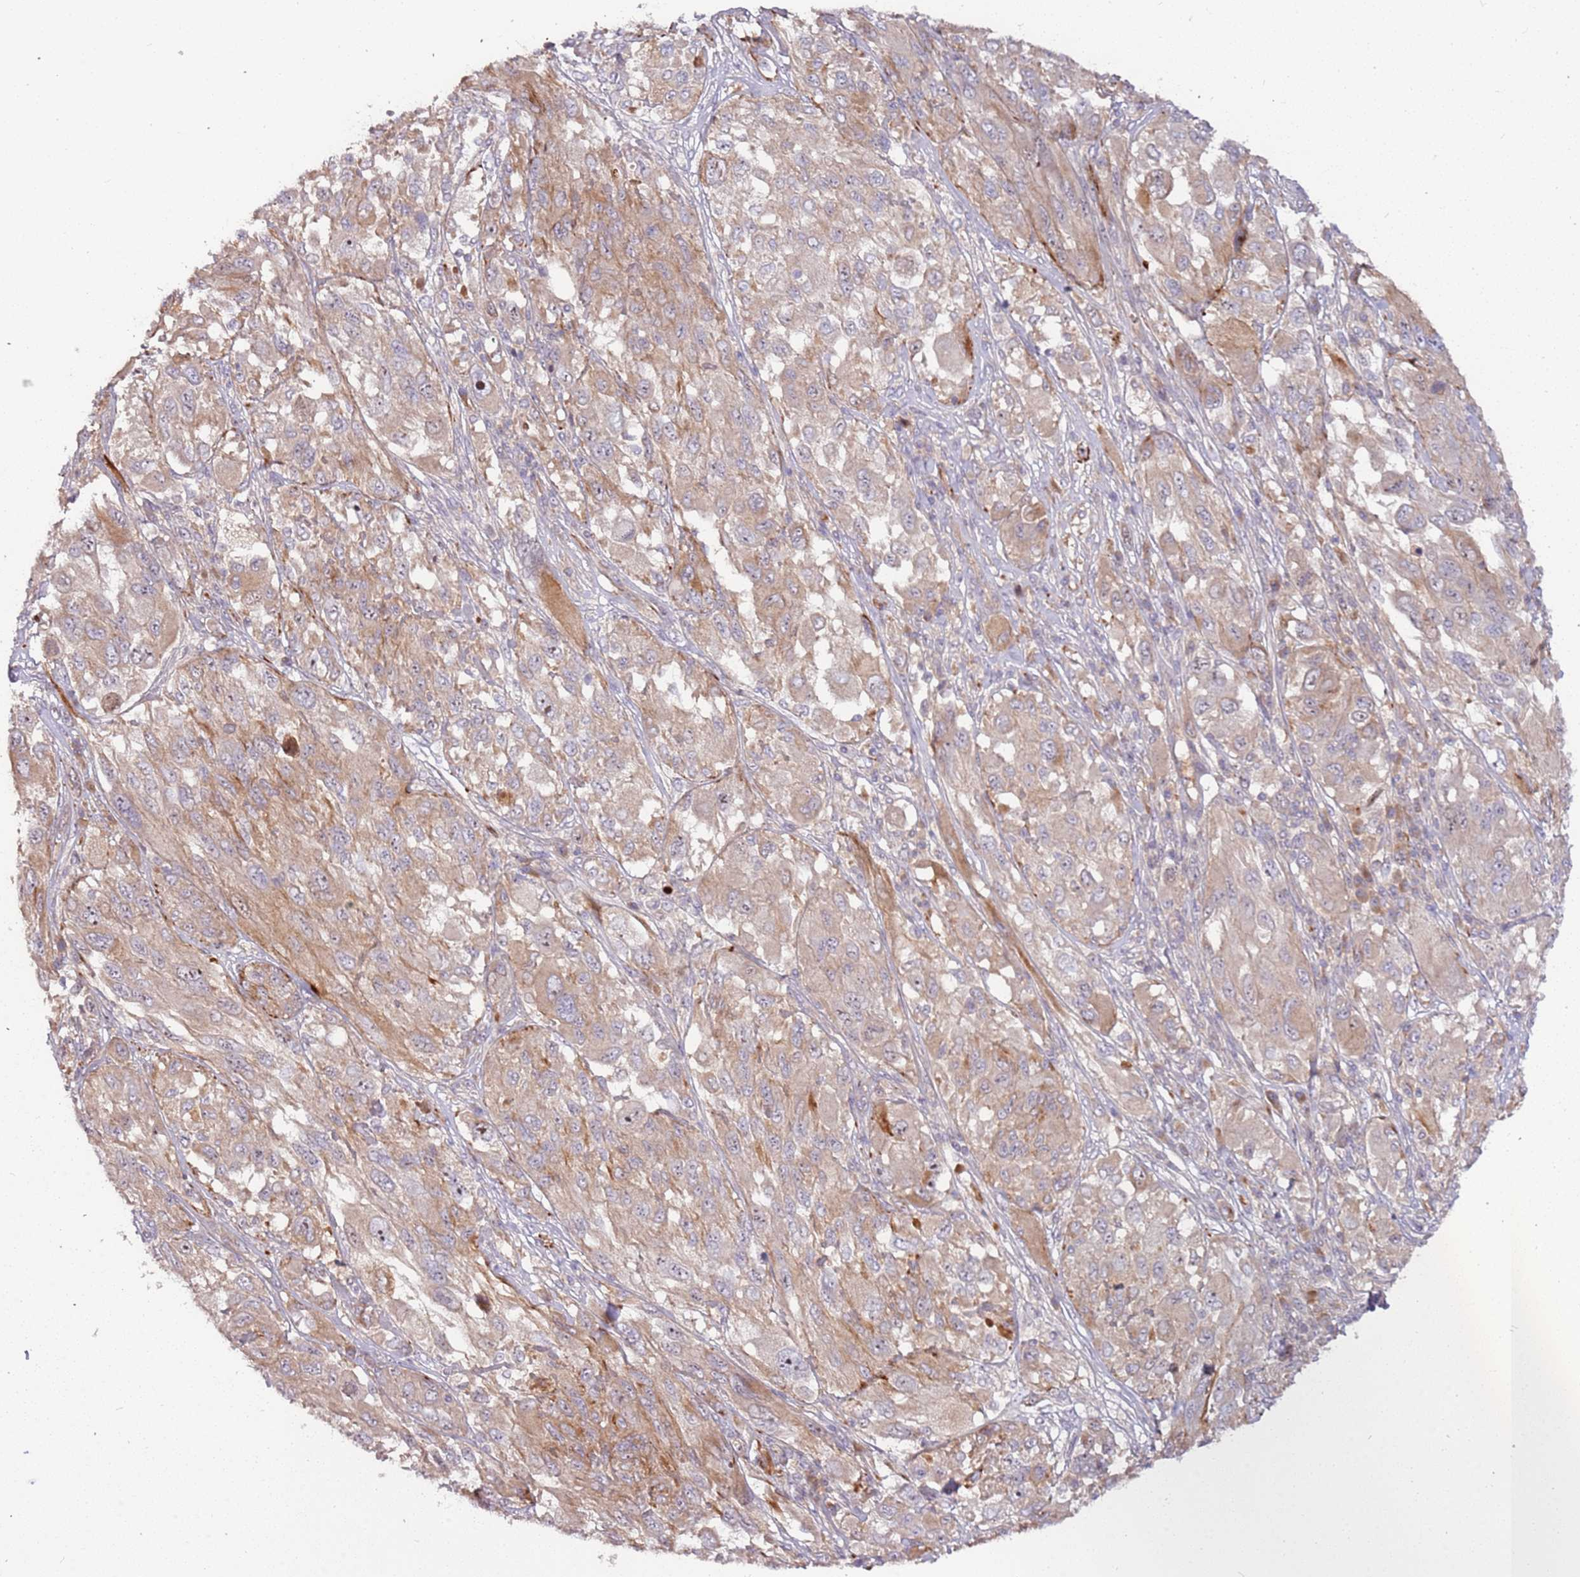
{"staining": {"intensity": "weak", "quantity": ">75%", "location": "cytoplasmic/membranous,nuclear"}, "tissue": "melanoma", "cell_type": "Tumor cells", "image_type": "cancer", "snomed": [{"axis": "morphology", "description": "Malignant melanoma, NOS"}, {"axis": "topography", "description": "Skin"}], "caption": "An immunohistochemistry histopathology image of tumor tissue is shown. Protein staining in brown shows weak cytoplasmic/membranous and nuclear positivity in melanoma within tumor cells.", "gene": "TRAPPC6B", "patient": {"sex": "female", "age": 91}}